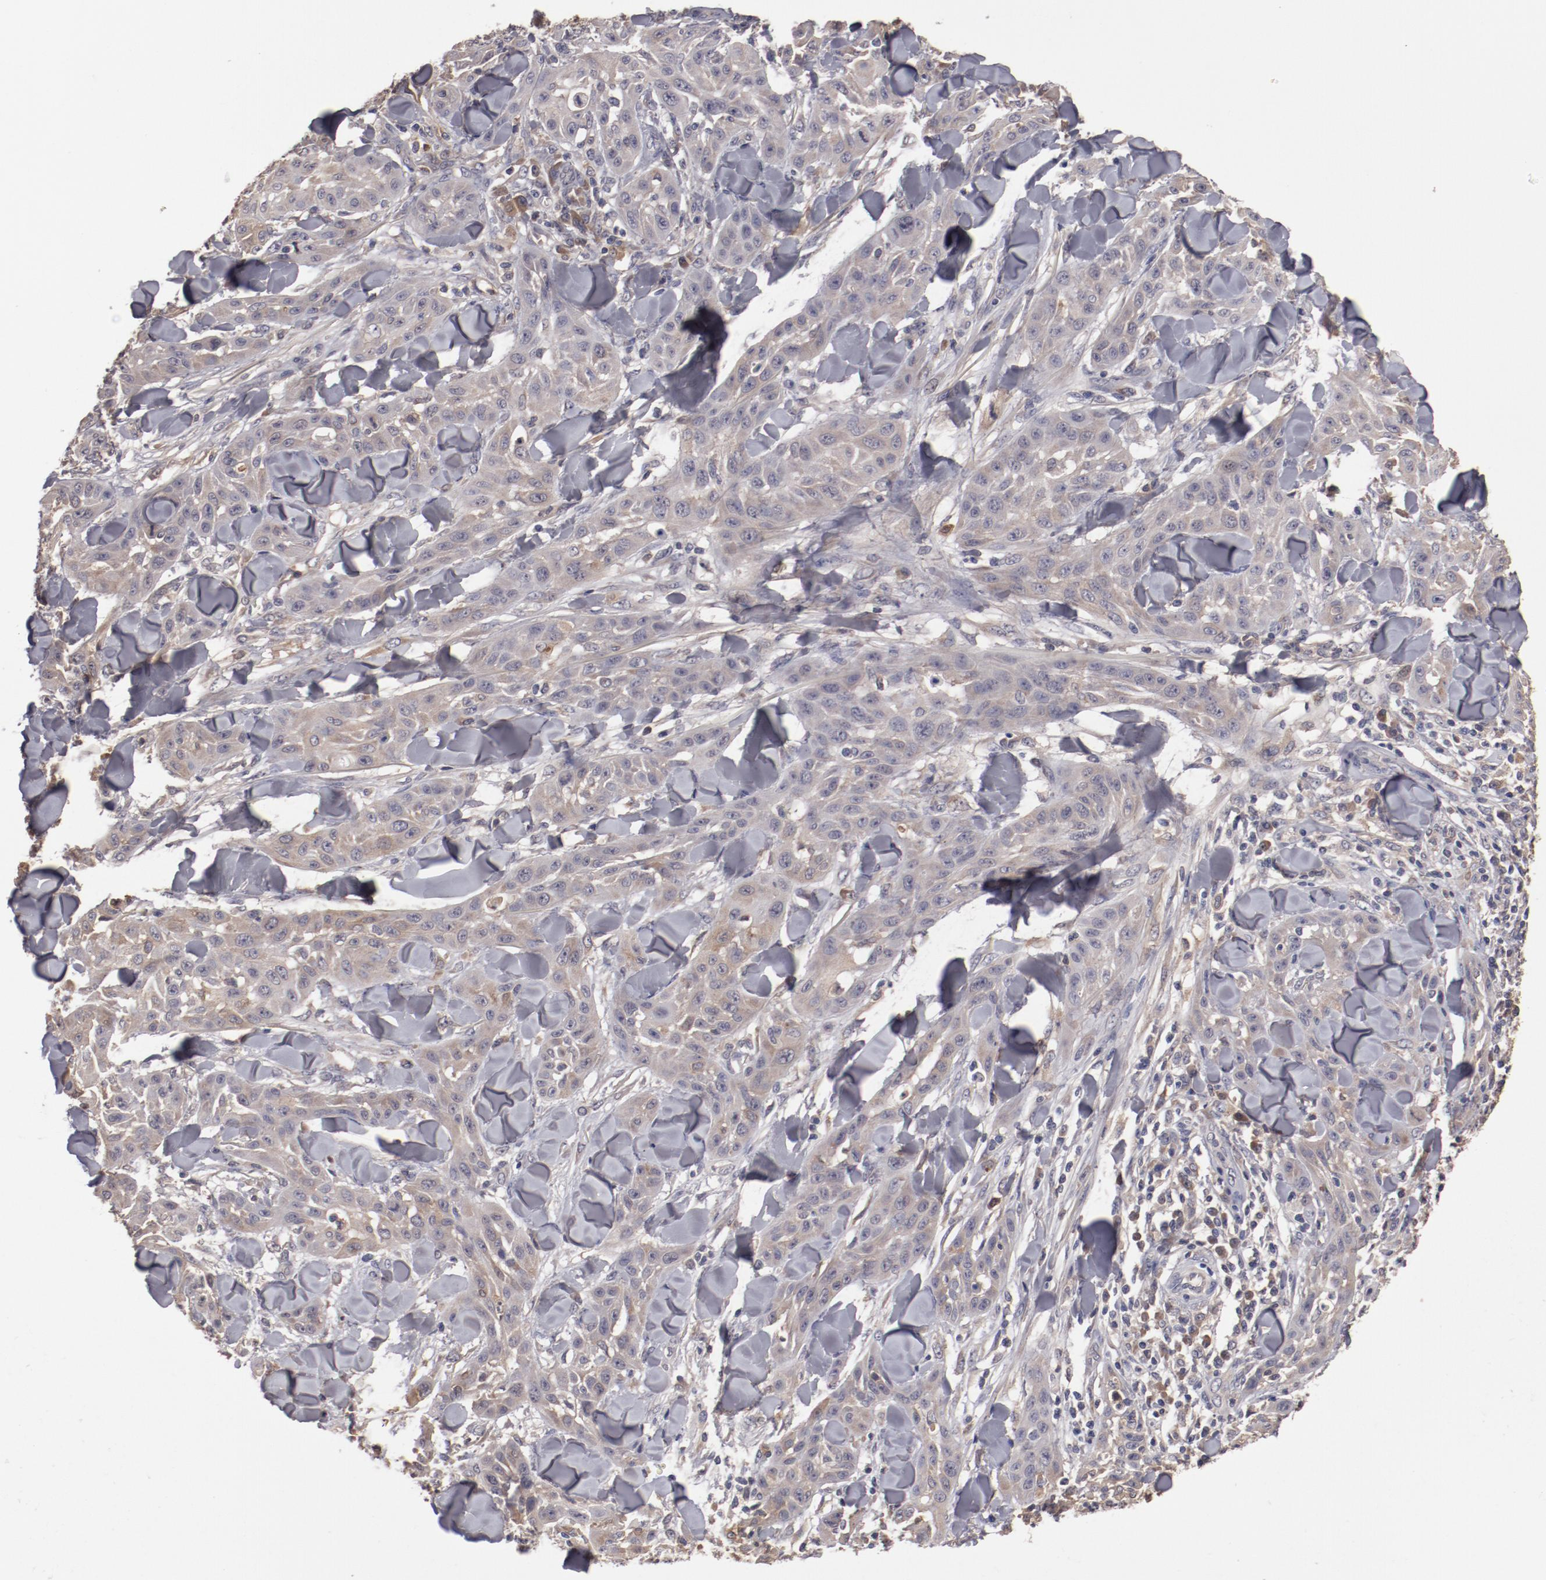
{"staining": {"intensity": "weak", "quantity": "<25%", "location": "cytoplasmic/membranous"}, "tissue": "skin cancer", "cell_type": "Tumor cells", "image_type": "cancer", "snomed": [{"axis": "morphology", "description": "Squamous cell carcinoma, NOS"}, {"axis": "topography", "description": "Skin"}], "caption": "Micrograph shows no protein staining in tumor cells of skin cancer tissue.", "gene": "CP", "patient": {"sex": "male", "age": 24}}